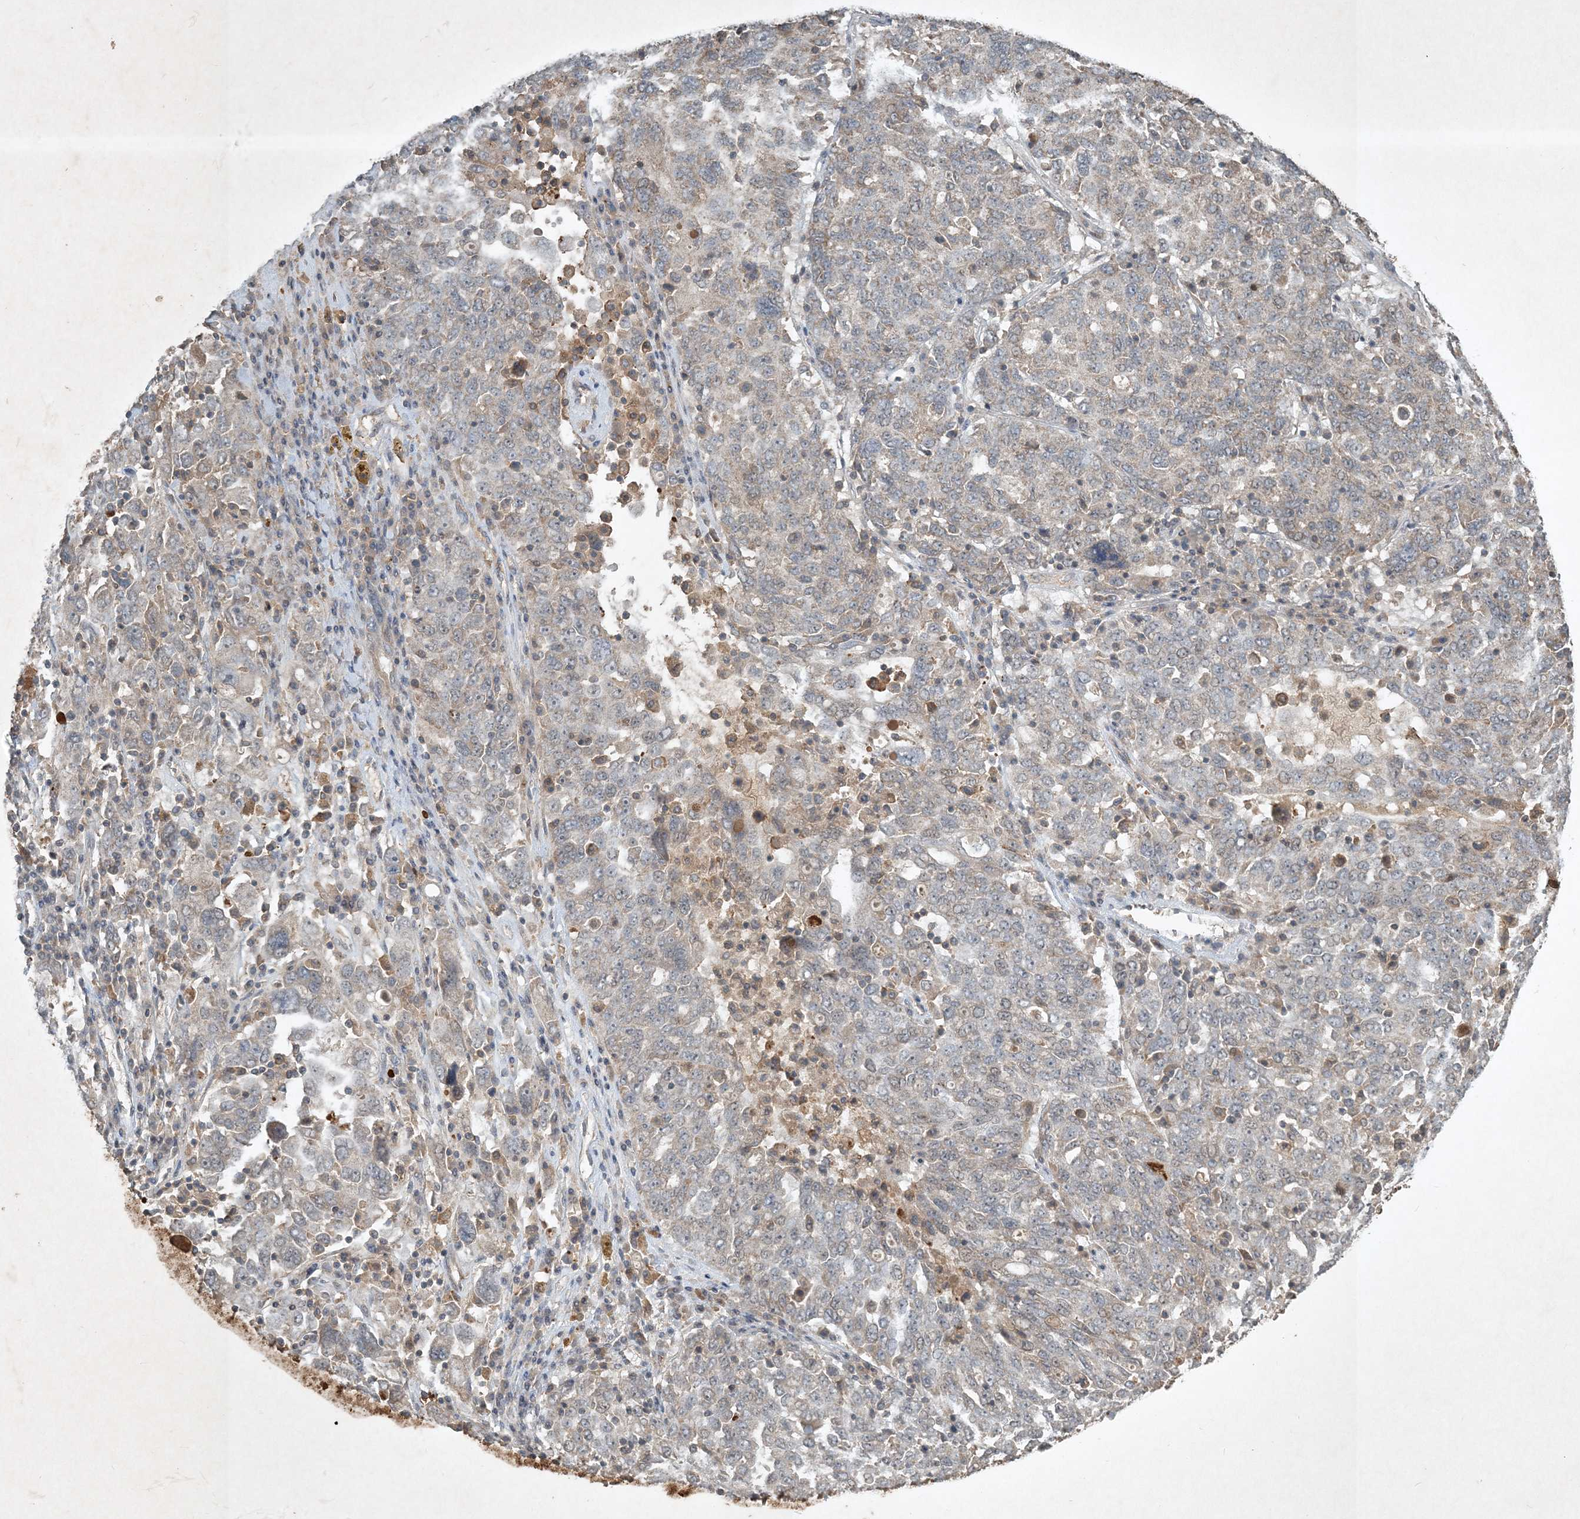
{"staining": {"intensity": "negative", "quantity": "none", "location": "none"}, "tissue": "ovarian cancer", "cell_type": "Tumor cells", "image_type": "cancer", "snomed": [{"axis": "morphology", "description": "Carcinoma, endometroid"}, {"axis": "topography", "description": "Ovary"}], "caption": "High power microscopy histopathology image of an immunohistochemistry micrograph of ovarian endometroid carcinoma, revealing no significant positivity in tumor cells. (IHC, brightfield microscopy, high magnification).", "gene": "TNFAIP6", "patient": {"sex": "female", "age": 62}}